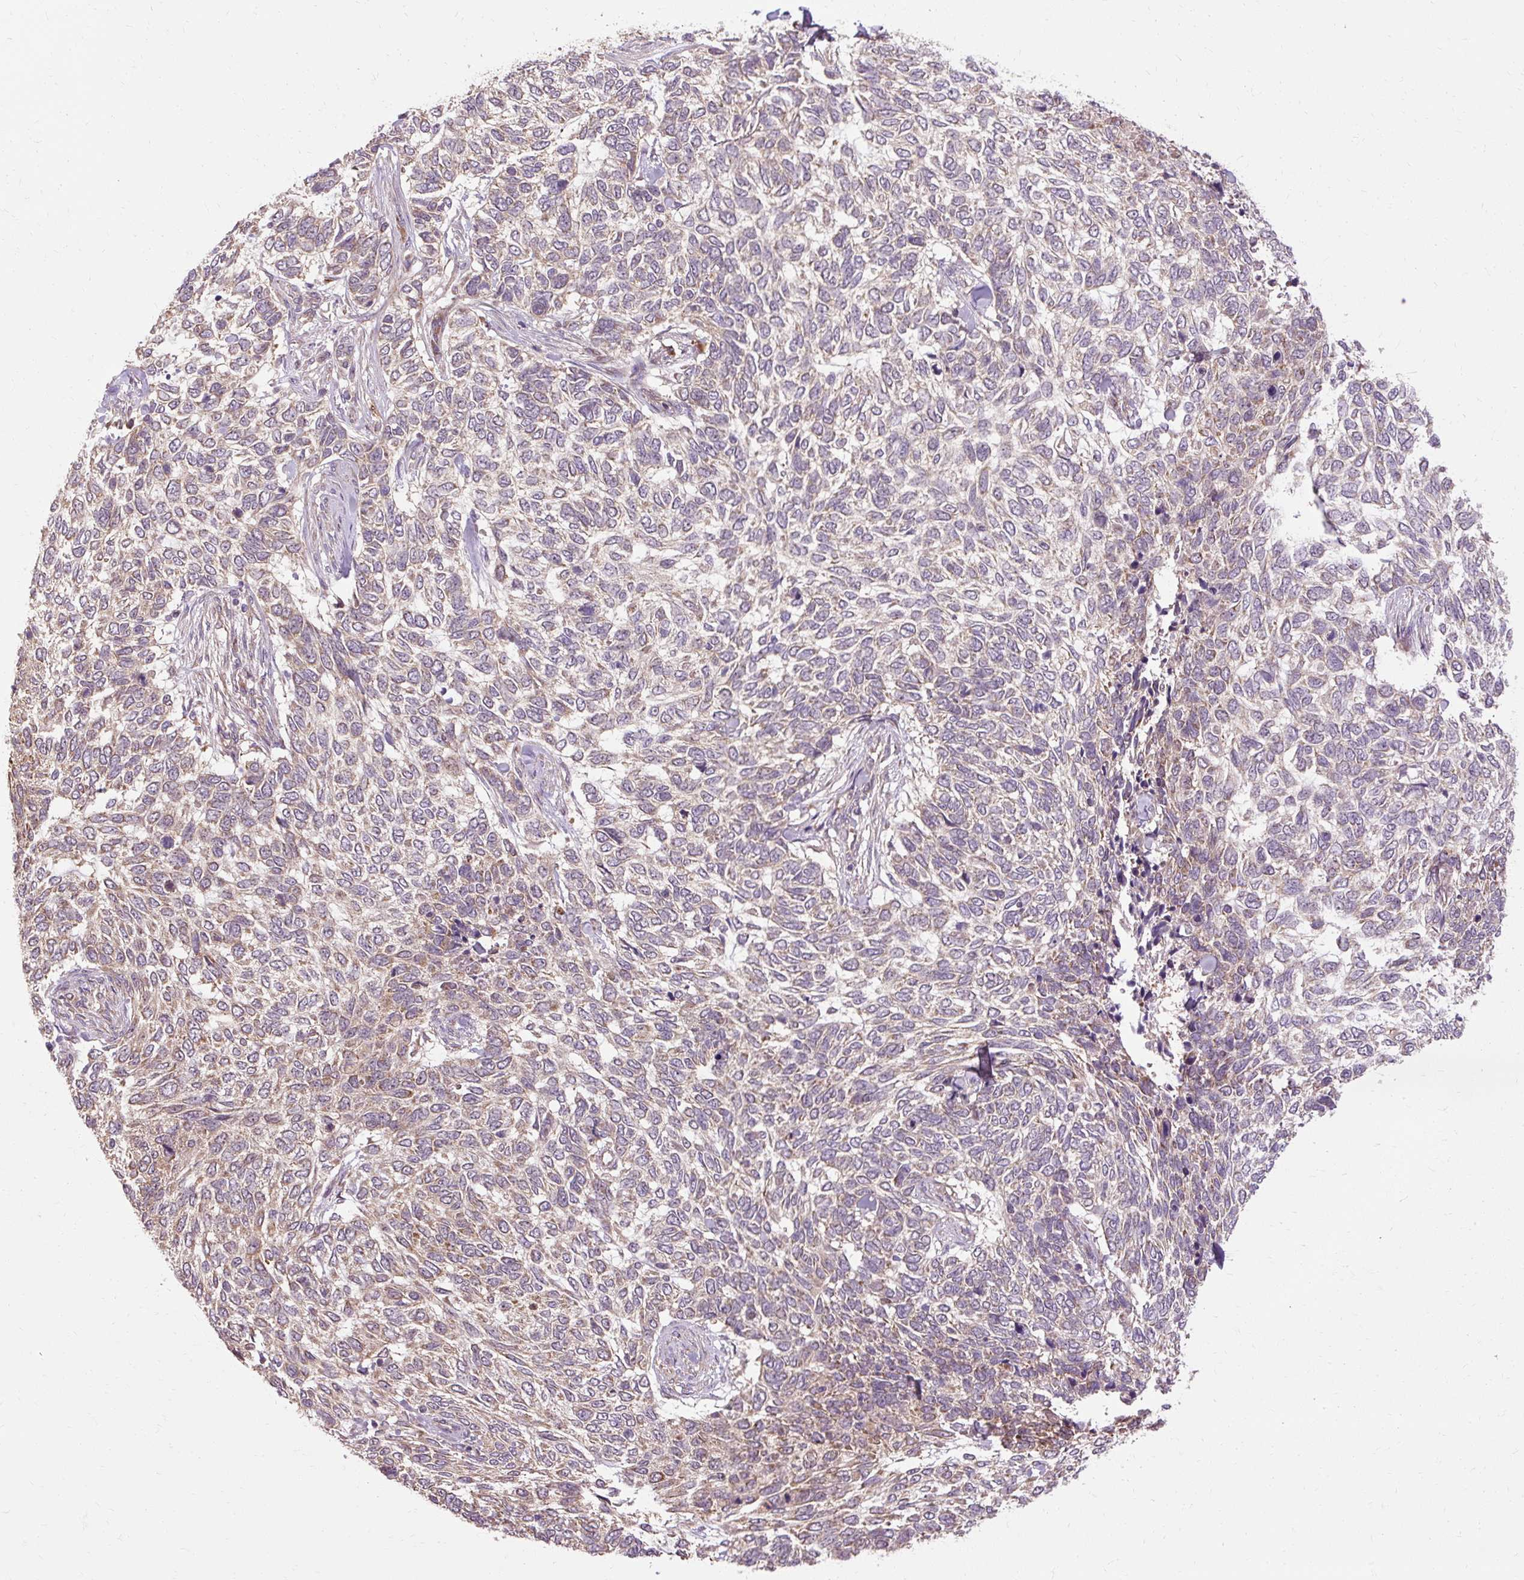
{"staining": {"intensity": "weak", "quantity": "25%-75%", "location": "cytoplasmic/membranous"}, "tissue": "skin cancer", "cell_type": "Tumor cells", "image_type": "cancer", "snomed": [{"axis": "morphology", "description": "Basal cell carcinoma"}, {"axis": "topography", "description": "Skin"}], "caption": "This is an image of IHC staining of skin cancer (basal cell carcinoma), which shows weak staining in the cytoplasmic/membranous of tumor cells.", "gene": "FLRT1", "patient": {"sex": "female", "age": 65}}